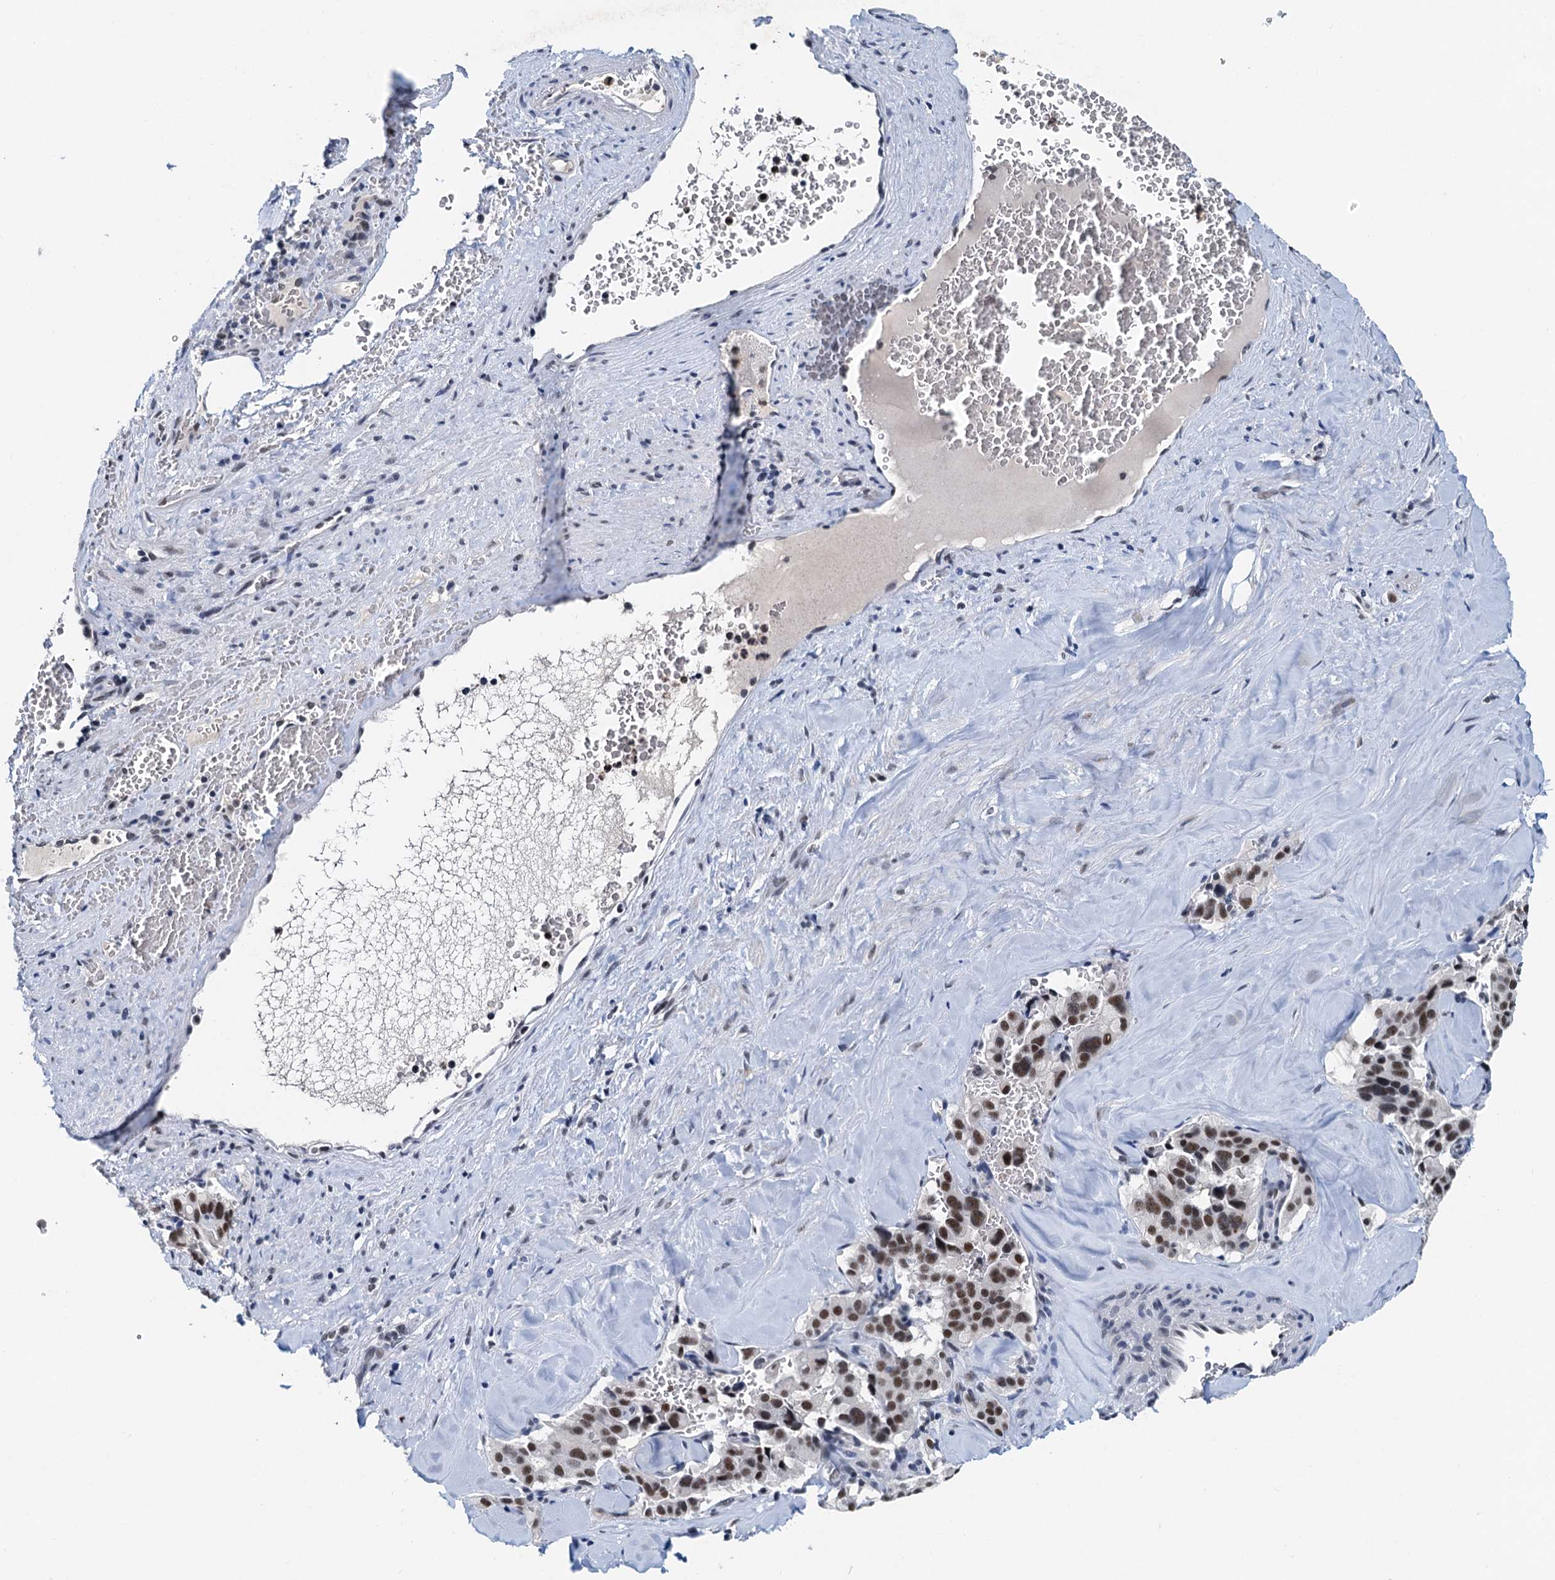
{"staining": {"intensity": "moderate", "quantity": ">75%", "location": "nuclear"}, "tissue": "pancreatic cancer", "cell_type": "Tumor cells", "image_type": "cancer", "snomed": [{"axis": "morphology", "description": "Adenocarcinoma, NOS"}, {"axis": "topography", "description": "Pancreas"}], "caption": "Pancreatic cancer stained with a brown dye shows moderate nuclear positive staining in approximately >75% of tumor cells.", "gene": "SNRPD1", "patient": {"sex": "male", "age": 65}}